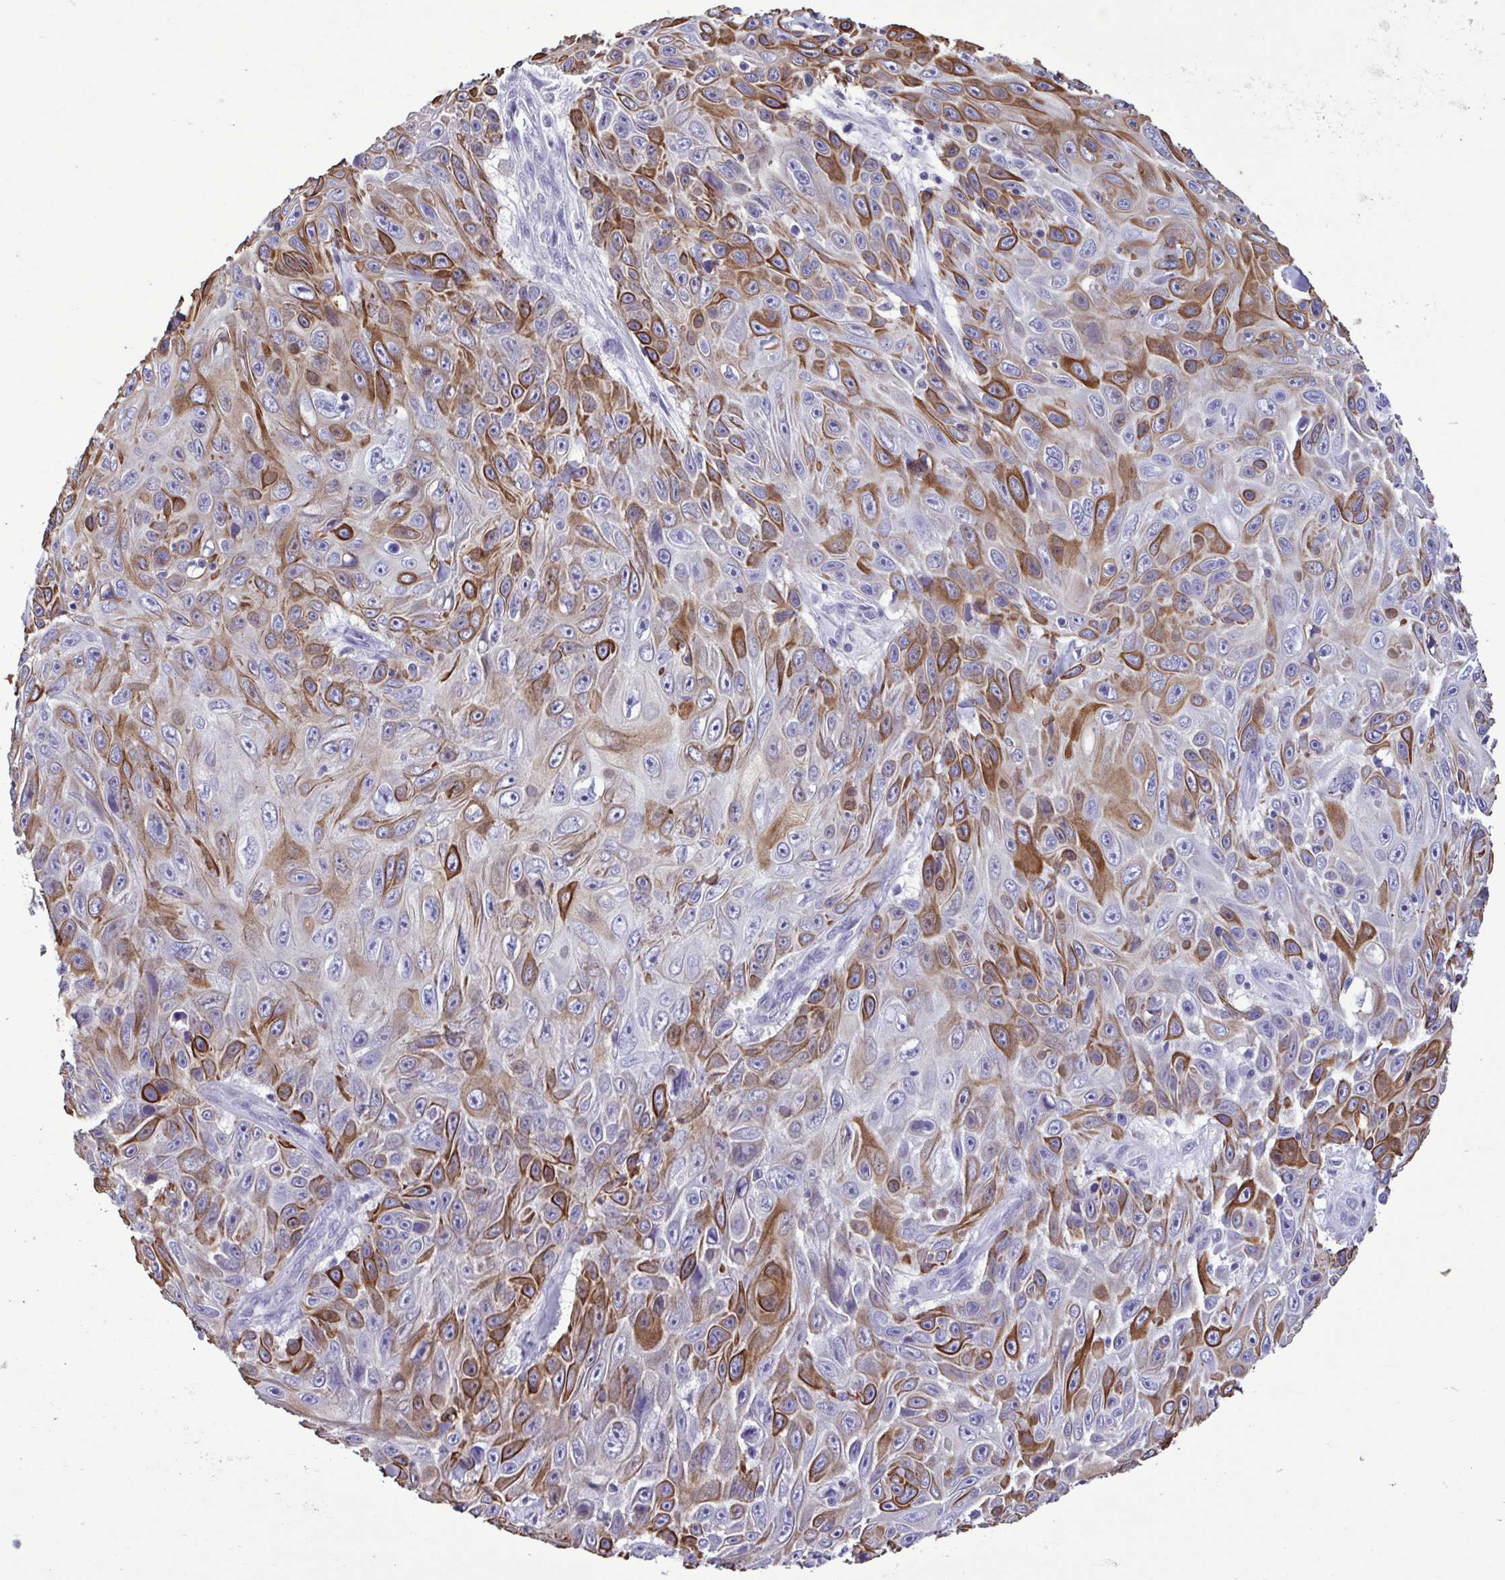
{"staining": {"intensity": "strong", "quantity": "25%-75%", "location": "cytoplasmic/membranous"}, "tissue": "skin cancer", "cell_type": "Tumor cells", "image_type": "cancer", "snomed": [{"axis": "morphology", "description": "Squamous cell carcinoma, NOS"}, {"axis": "topography", "description": "Skin"}], "caption": "Skin cancer (squamous cell carcinoma) tissue demonstrates strong cytoplasmic/membranous staining in about 25%-75% of tumor cells, visualized by immunohistochemistry.", "gene": "PLA2G4E", "patient": {"sex": "male", "age": 82}}